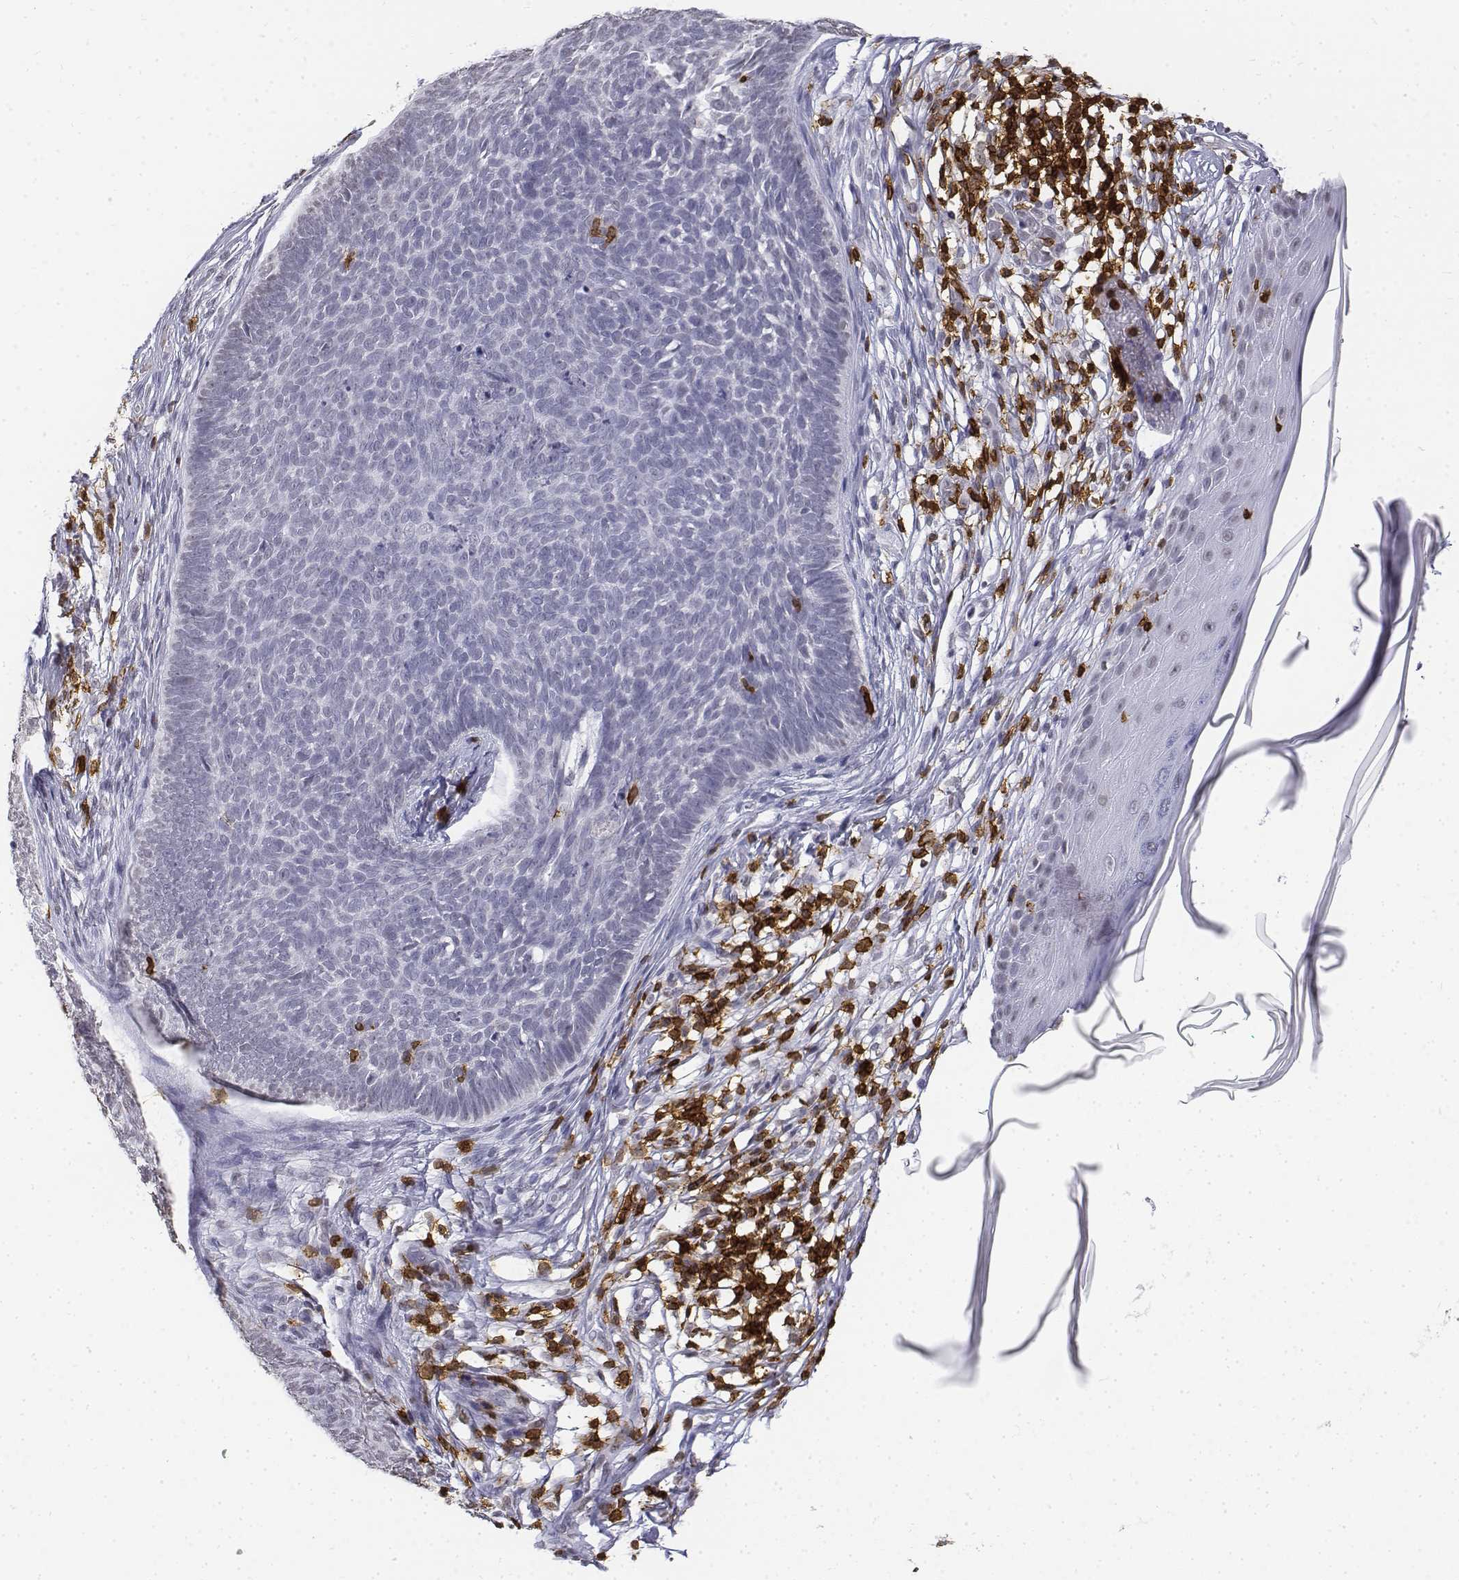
{"staining": {"intensity": "negative", "quantity": "none", "location": "none"}, "tissue": "skin cancer", "cell_type": "Tumor cells", "image_type": "cancer", "snomed": [{"axis": "morphology", "description": "Basal cell carcinoma"}, {"axis": "topography", "description": "Skin"}], "caption": "A photomicrograph of human skin basal cell carcinoma is negative for staining in tumor cells. (IHC, brightfield microscopy, high magnification).", "gene": "CD3E", "patient": {"sex": "male", "age": 85}}